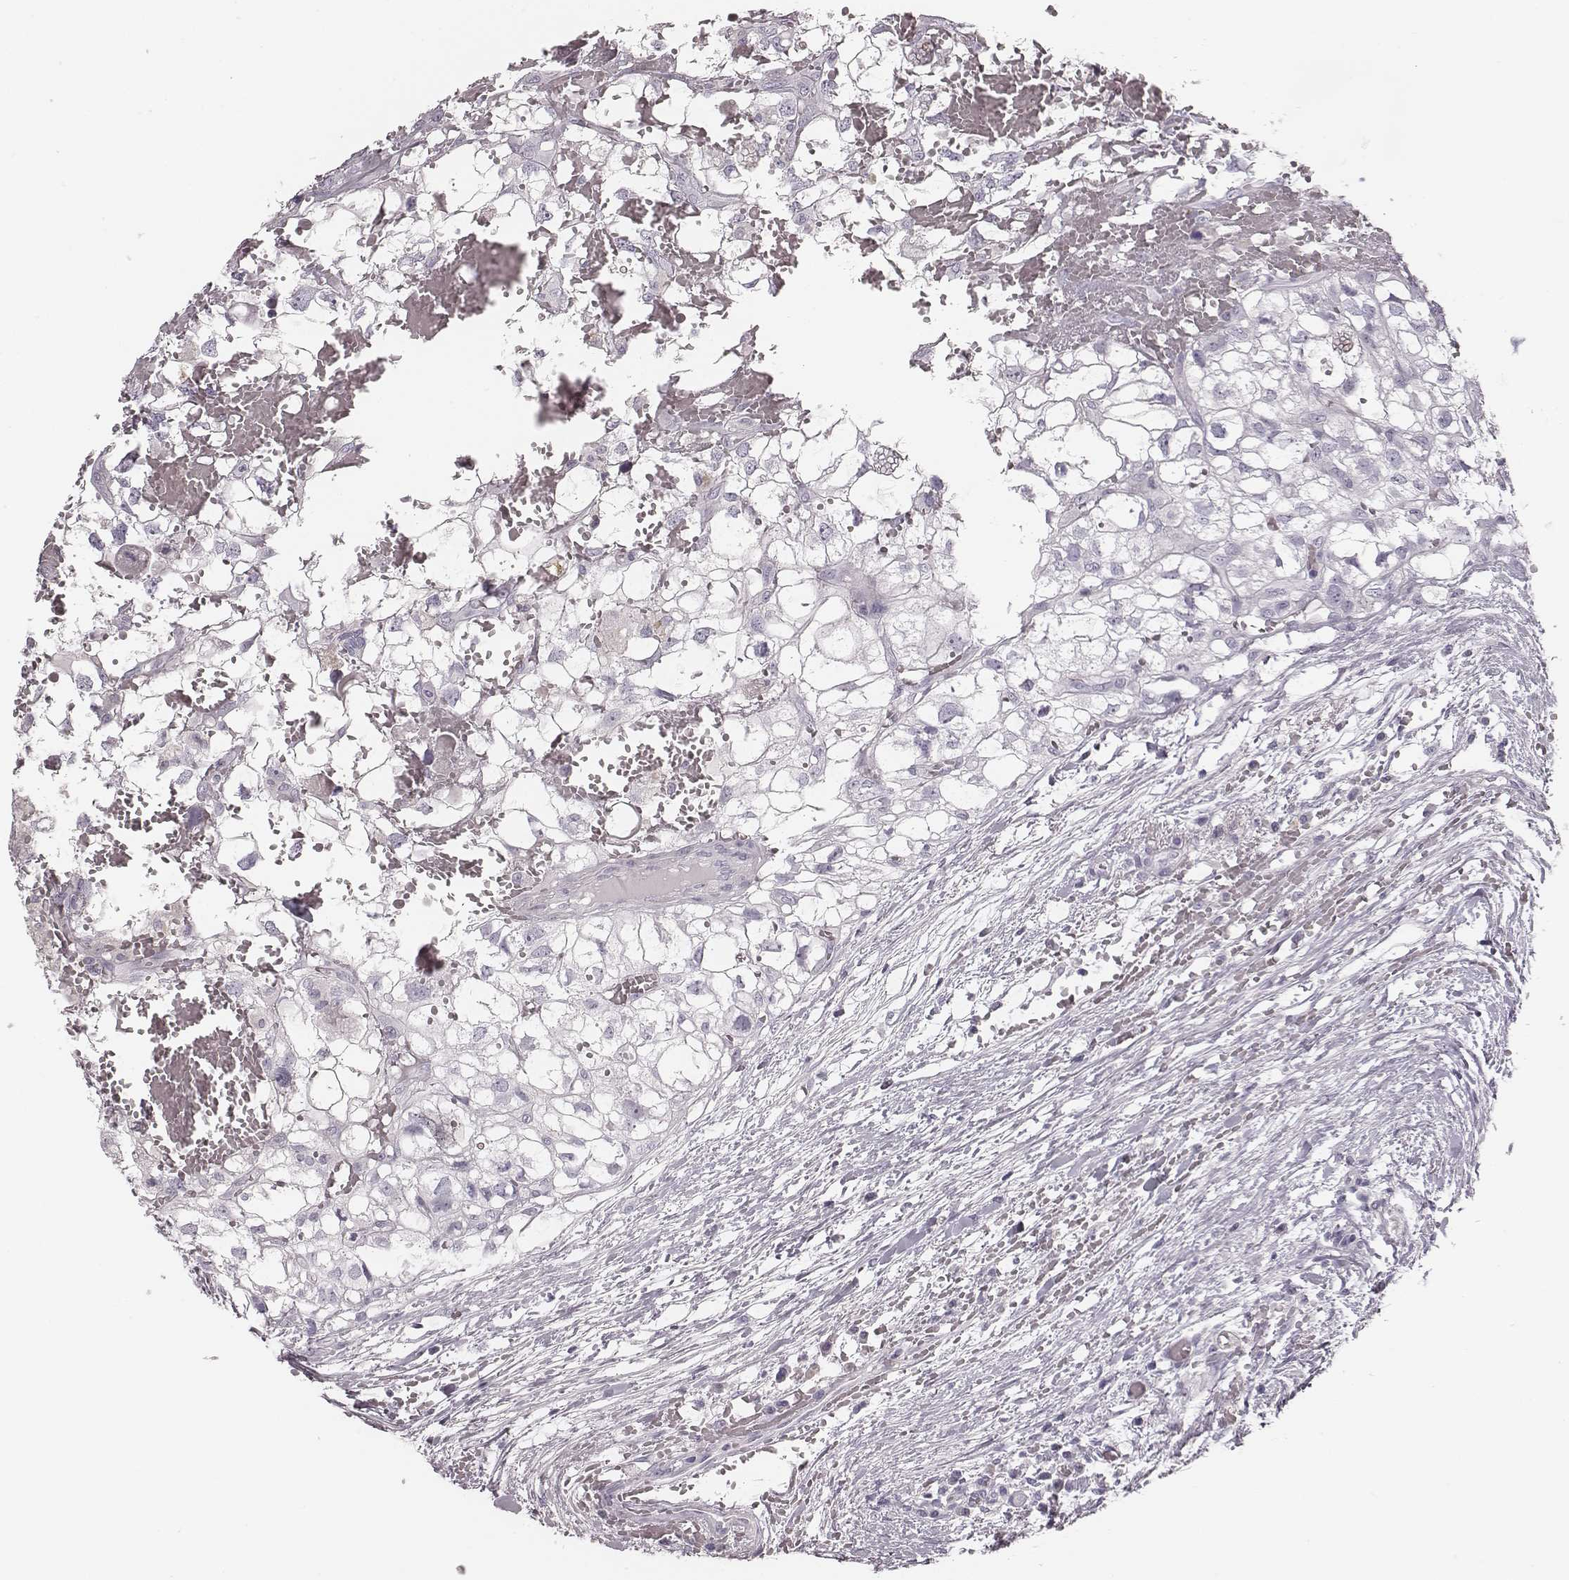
{"staining": {"intensity": "negative", "quantity": "none", "location": "none"}, "tissue": "renal cancer", "cell_type": "Tumor cells", "image_type": "cancer", "snomed": [{"axis": "morphology", "description": "Adenocarcinoma, NOS"}, {"axis": "topography", "description": "Kidney"}], "caption": "Tumor cells show no significant protein positivity in renal cancer (adenocarcinoma).", "gene": "CRISP1", "patient": {"sex": "male", "age": 56}}